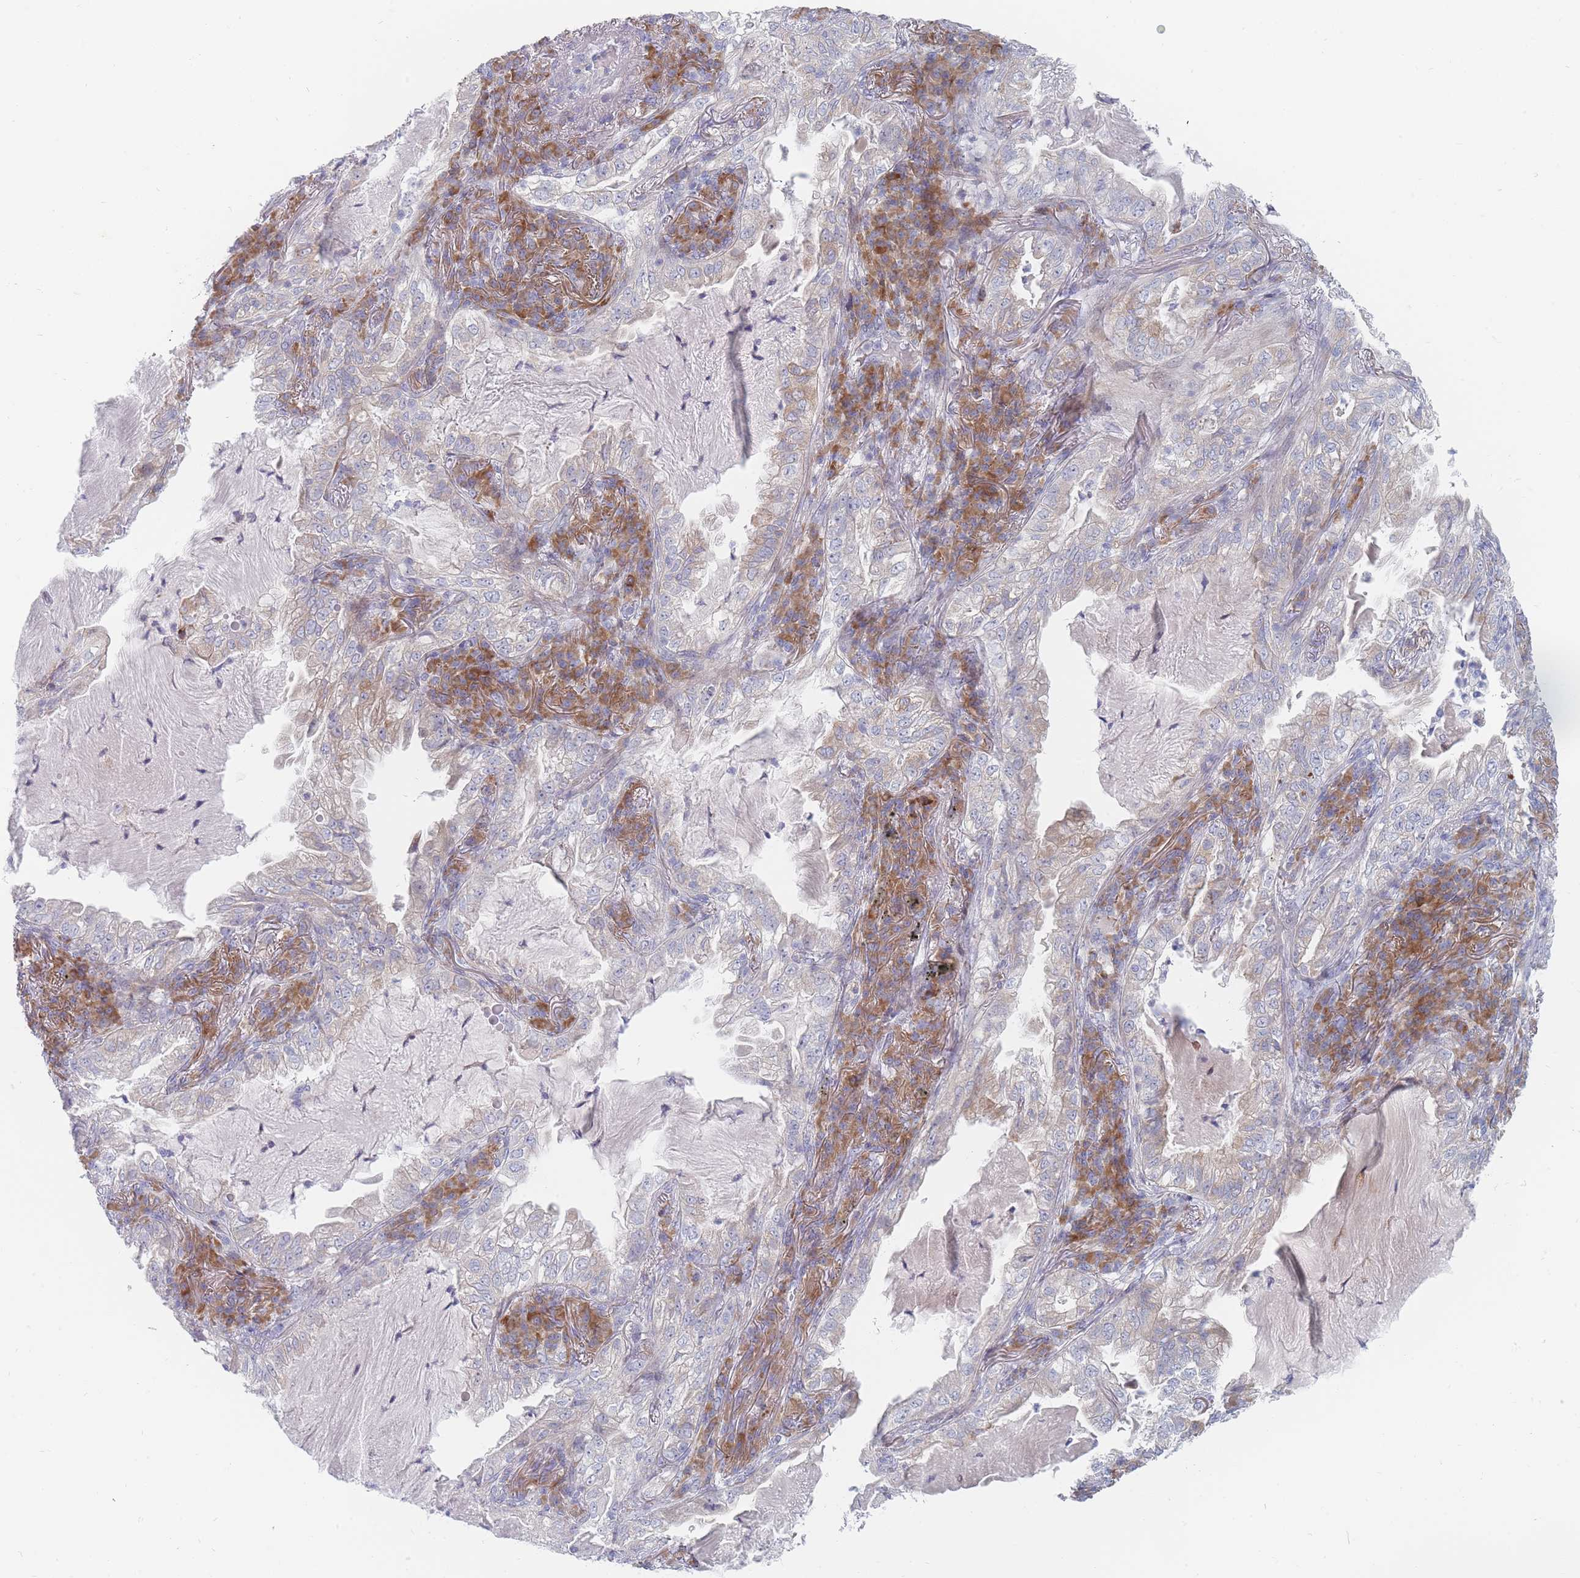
{"staining": {"intensity": "negative", "quantity": "none", "location": "none"}, "tissue": "lung cancer", "cell_type": "Tumor cells", "image_type": "cancer", "snomed": [{"axis": "morphology", "description": "Adenocarcinoma, NOS"}, {"axis": "topography", "description": "Lung"}], "caption": "IHC image of neoplastic tissue: human lung cancer stained with DAB shows no significant protein positivity in tumor cells. (Brightfield microscopy of DAB (3,3'-diaminobenzidine) immunohistochemistry at high magnification).", "gene": "SPATS1", "patient": {"sex": "female", "age": 73}}